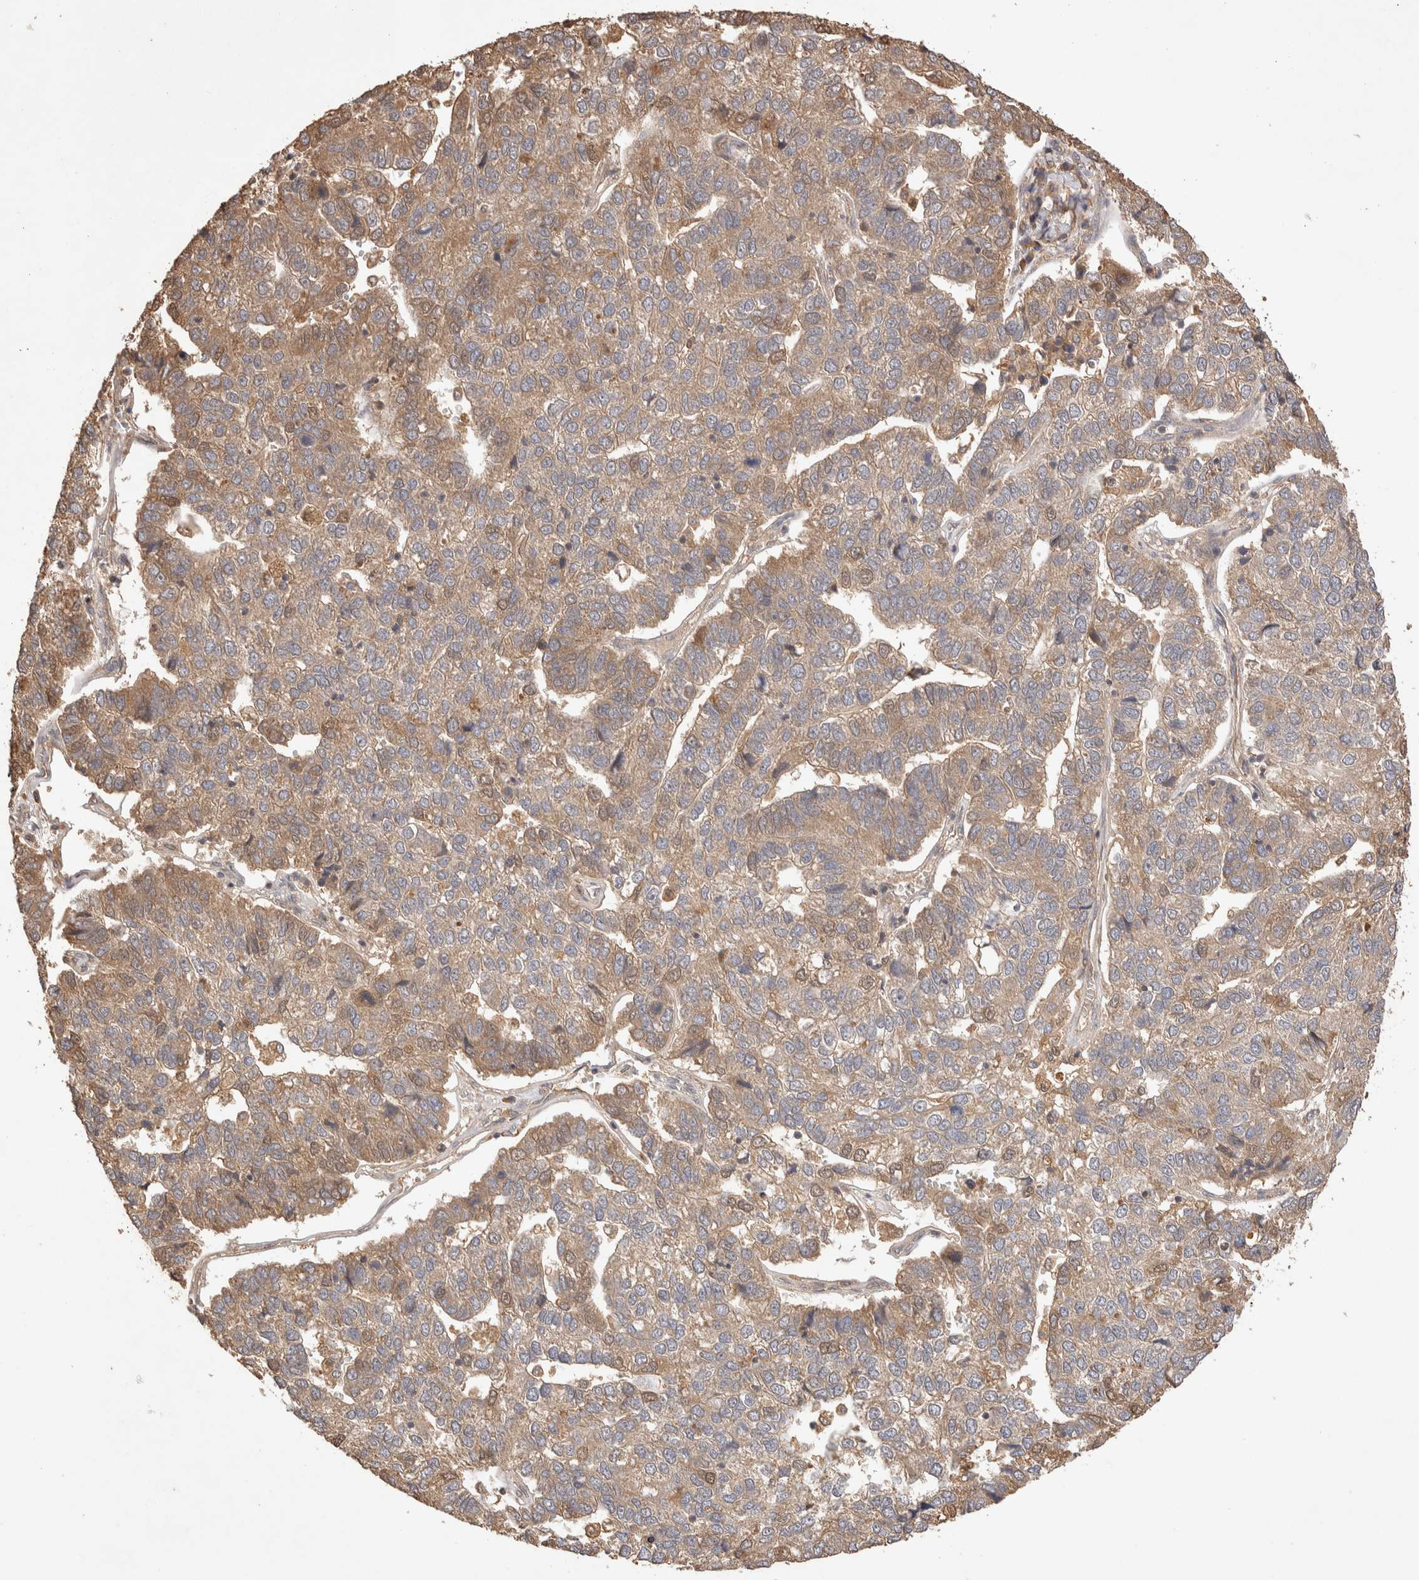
{"staining": {"intensity": "moderate", "quantity": "25%-75%", "location": "cytoplasmic/membranous"}, "tissue": "pancreatic cancer", "cell_type": "Tumor cells", "image_type": "cancer", "snomed": [{"axis": "morphology", "description": "Adenocarcinoma, NOS"}, {"axis": "topography", "description": "Pancreas"}], "caption": "About 25%-75% of tumor cells in human pancreatic cancer display moderate cytoplasmic/membranous protein positivity as visualized by brown immunohistochemical staining.", "gene": "NSMAF", "patient": {"sex": "female", "age": 61}}